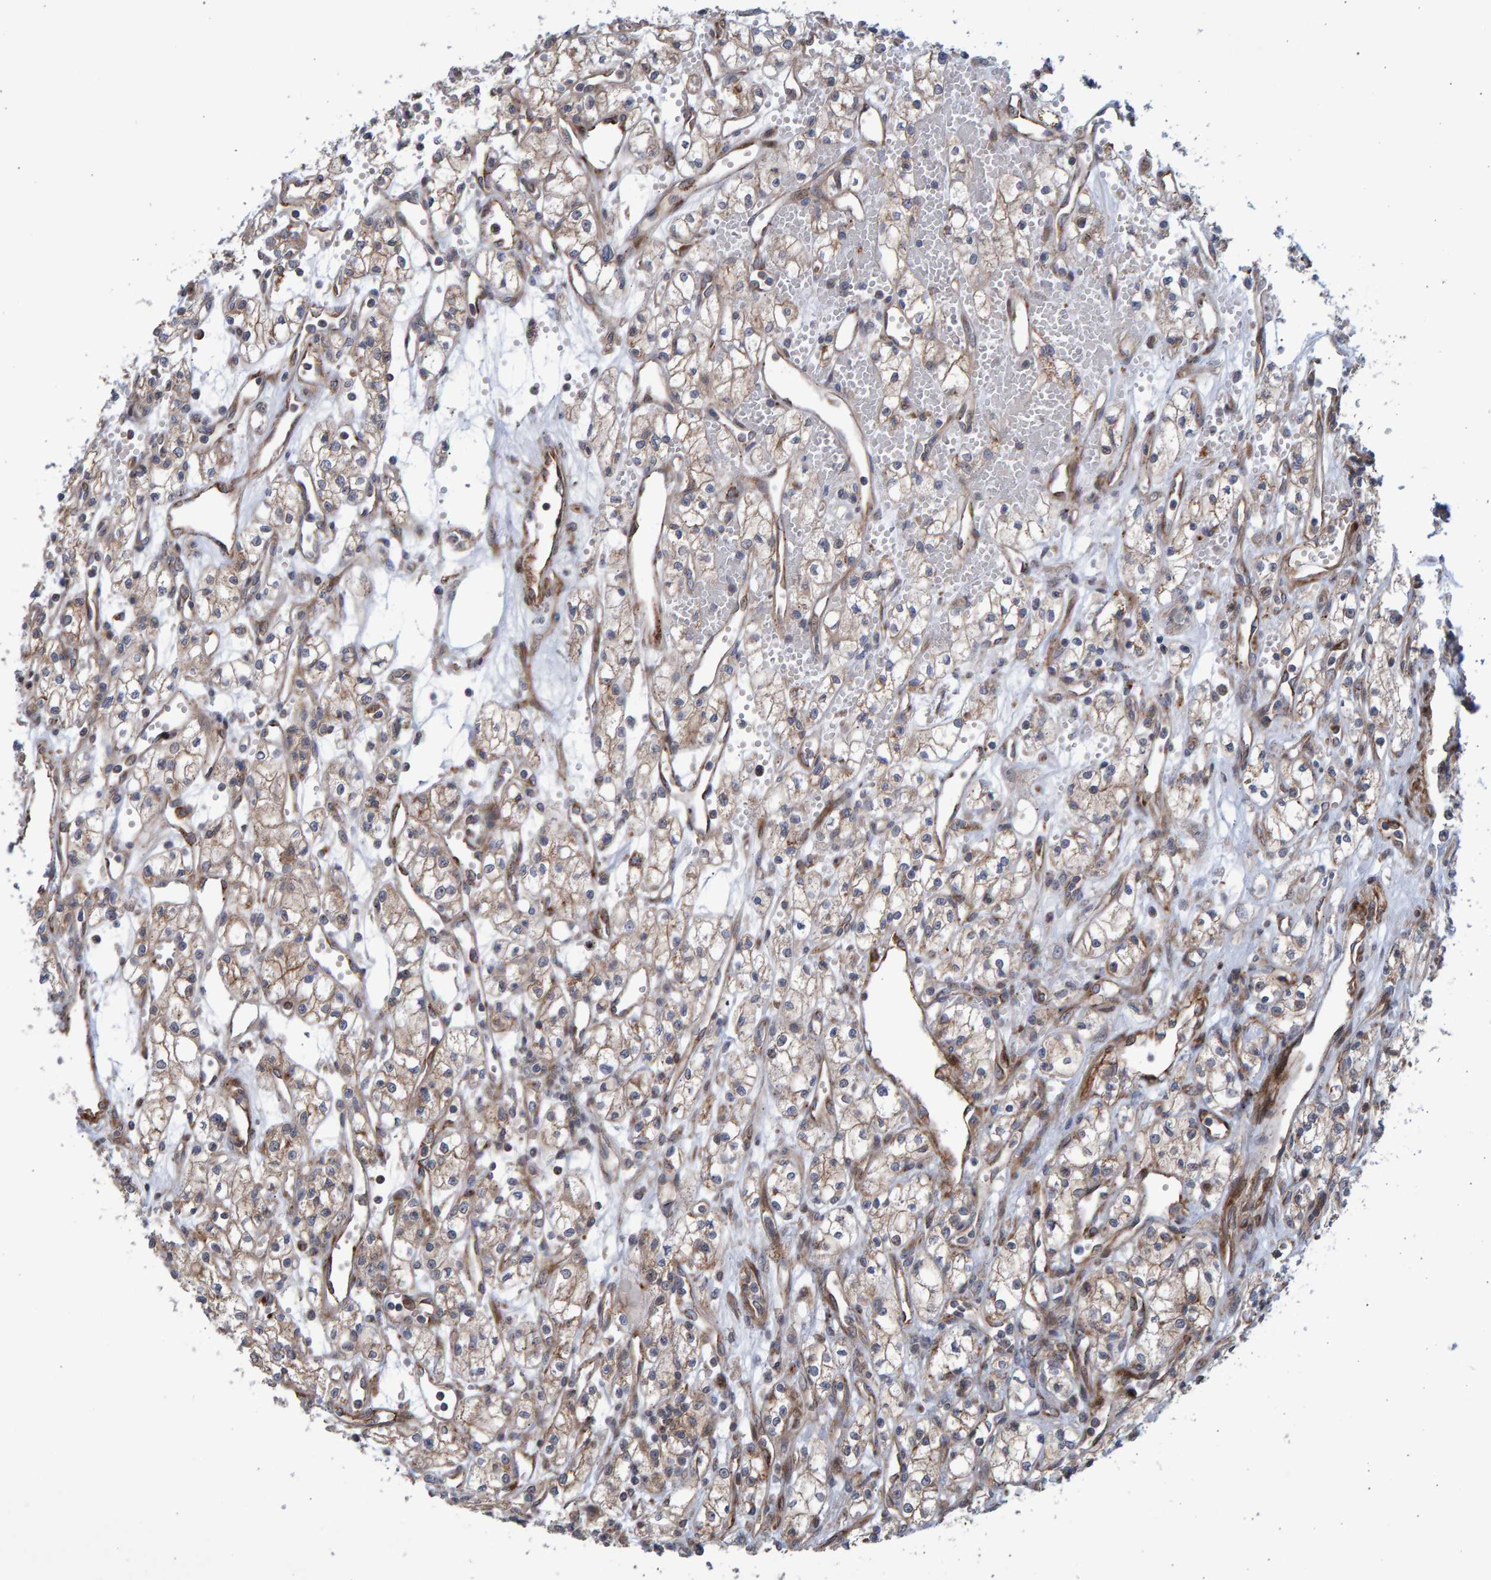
{"staining": {"intensity": "weak", "quantity": ">75%", "location": "cytoplasmic/membranous"}, "tissue": "renal cancer", "cell_type": "Tumor cells", "image_type": "cancer", "snomed": [{"axis": "morphology", "description": "Adenocarcinoma, NOS"}, {"axis": "topography", "description": "Kidney"}], "caption": "Human renal cancer stained with a protein marker displays weak staining in tumor cells.", "gene": "LRBA", "patient": {"sex": "male", "age": 59}}